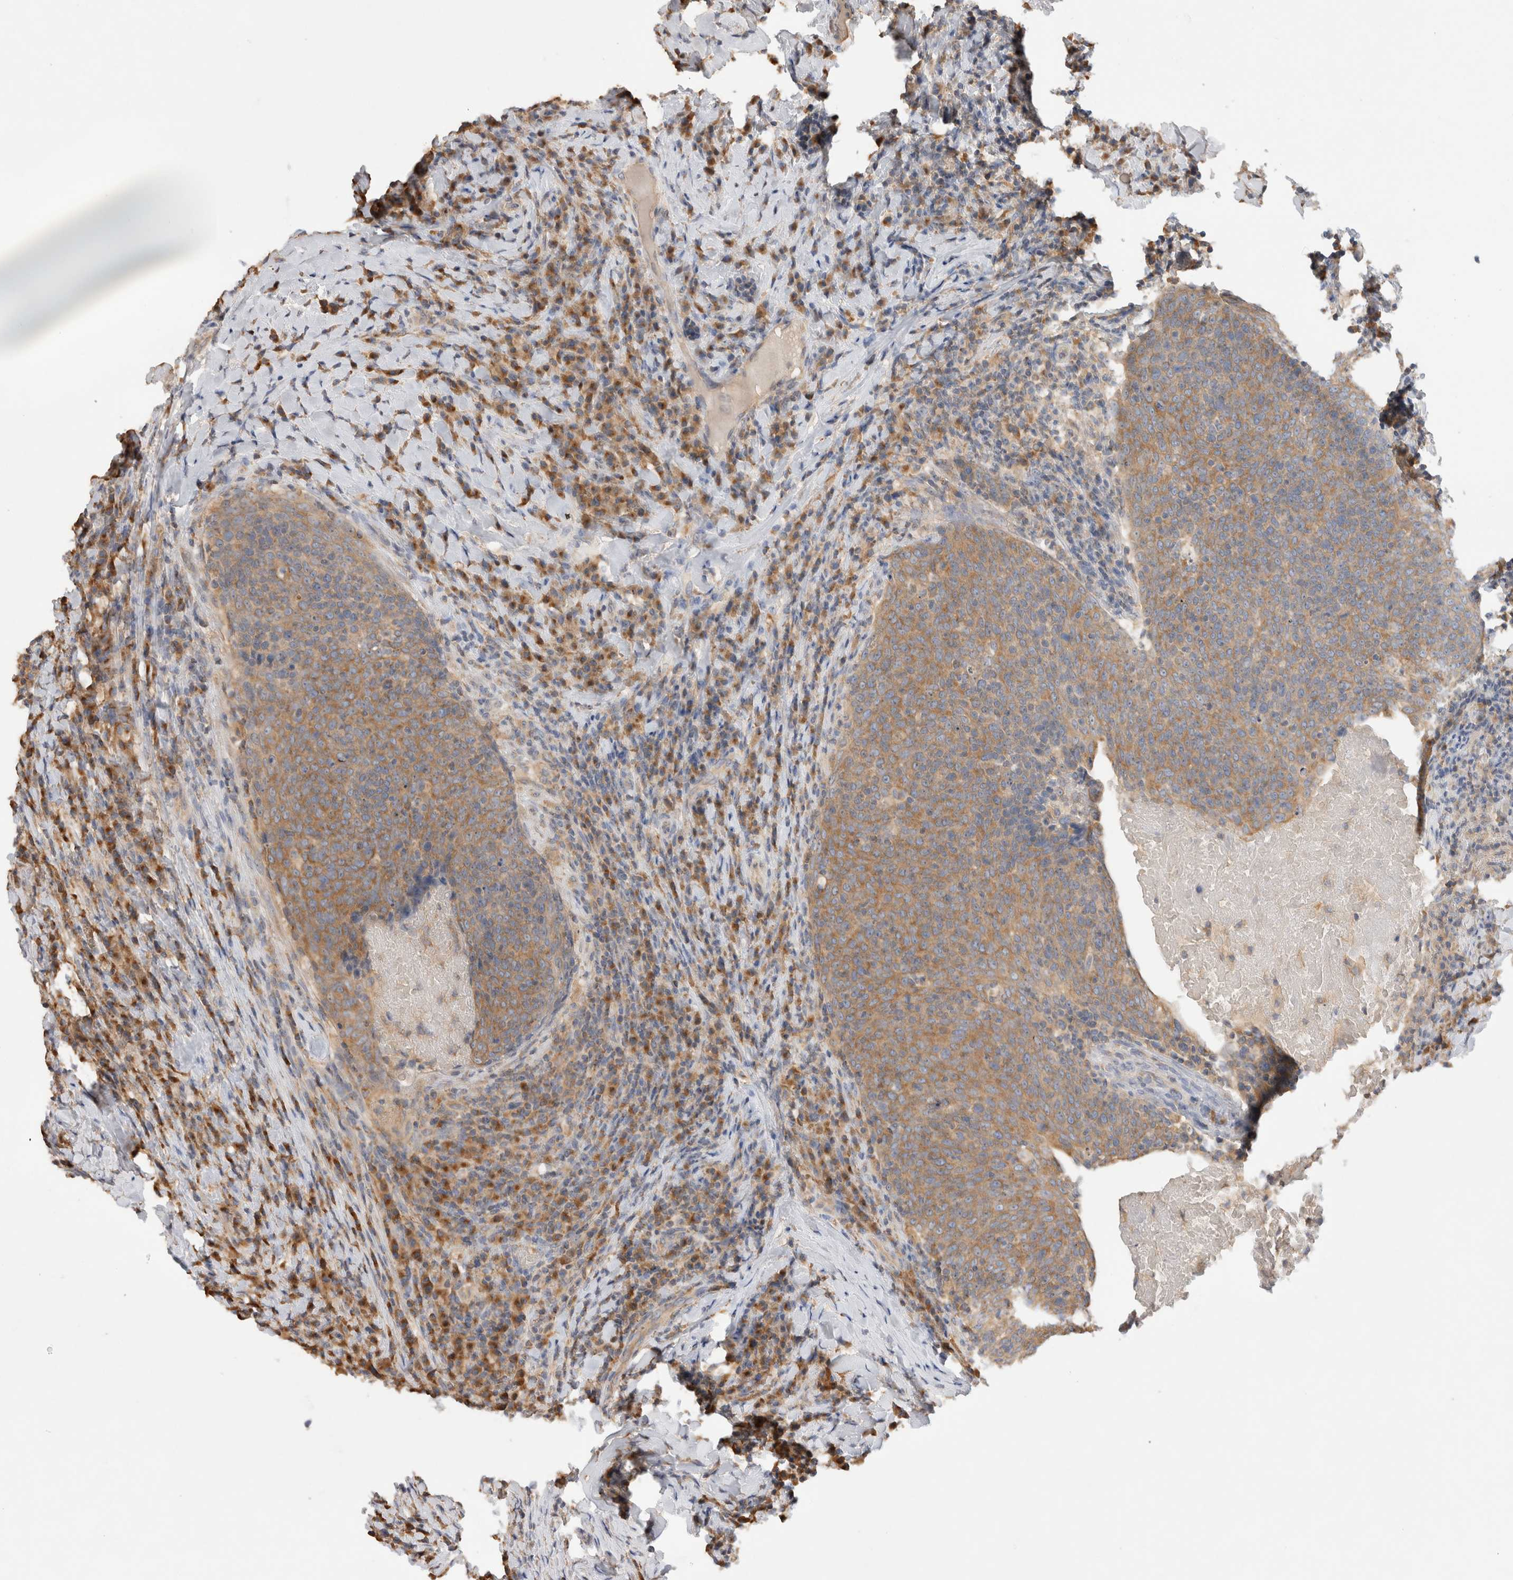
{"staining": {"intensity": "moderate", "quantity": ">75%", "location": "cytoplasmic/membranous"}, "tissue": "head and neck cancer", "cell_type": "Tumor cells", "image_type": "cancer", "snomed": [{"axis": "morphology", "description": "Squamous cell carcinoma, NOS"}, {"axis": "morphology", "description": "Squamous cell carcinoma, metastatic, NOS"}, {"axis": "topography", "description": "Lymph node"}, {"axis": "topography", "description": "Head-Neck"}], "caption": "A medium amount of moderate cytoplasmic/membranous staining is seen in about >75% of tumor cells in metastatic squamous cell carcinoma (head and neck) tissue.", "gene": "GAS1", "patient": {"sex": "male", "age": 62}}